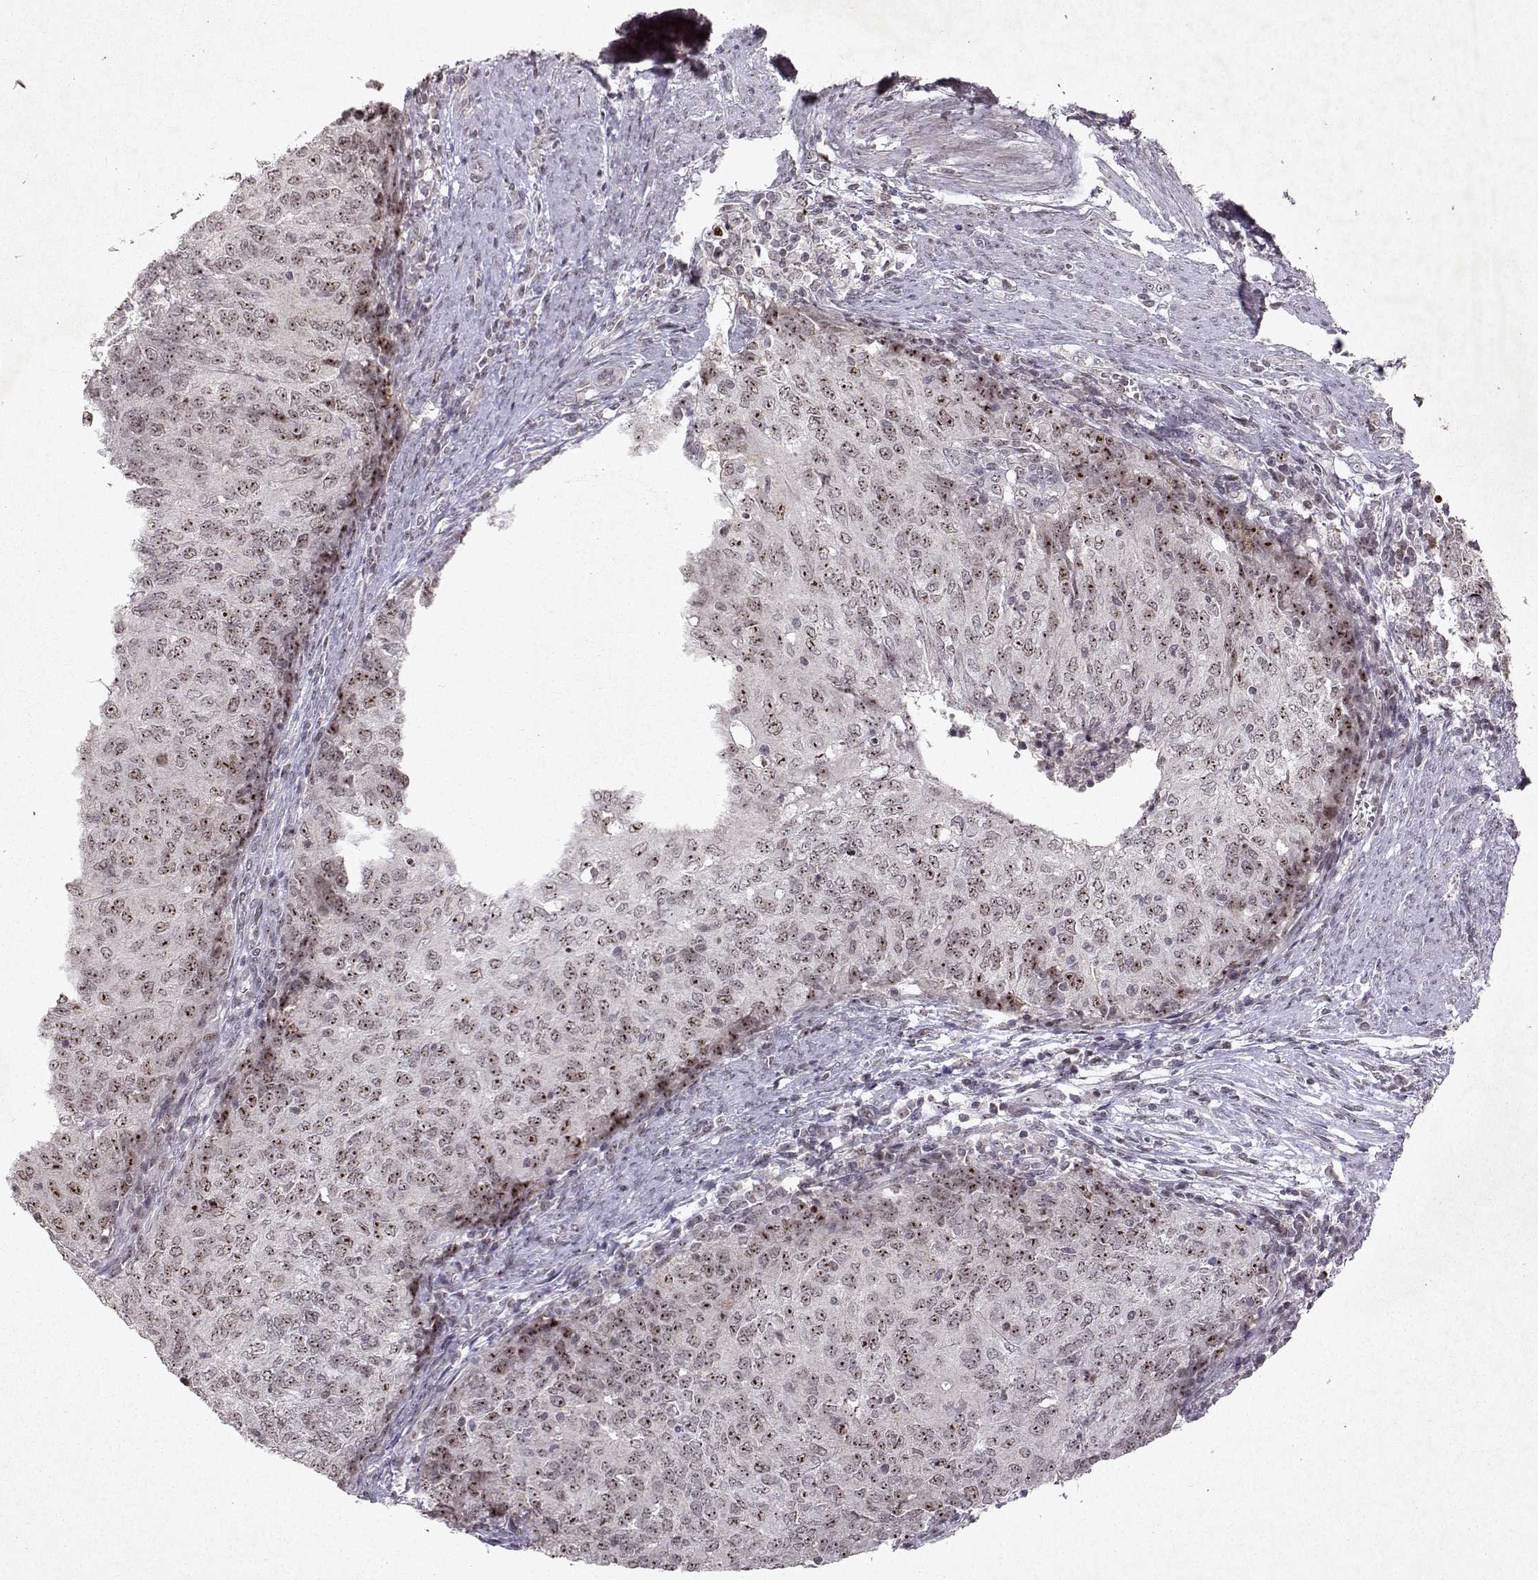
{"staining": {"intensity": "moderate", "quantity": ">75%", "location": "nuclear"}, "tissue": "endometrial cancer", "cell_type": "Tumor cells", "image_type": "cancer", "snomed": [{"axis": "morphology", "description": "Adenocarcinoma, NOS"}, {"axis": "topography", "description": "Endometrium"}], "caption": "Immunohistochemistry (DAB (3,3'-diaminobenzidine)) staining of human endometrial cancer (adenocarcinoma) exhibits moderate nuclear protein positivity in approximately >75% of tumor cells.", "gene": "DDX56", "patient": {"sex": "female", "age": 82}}